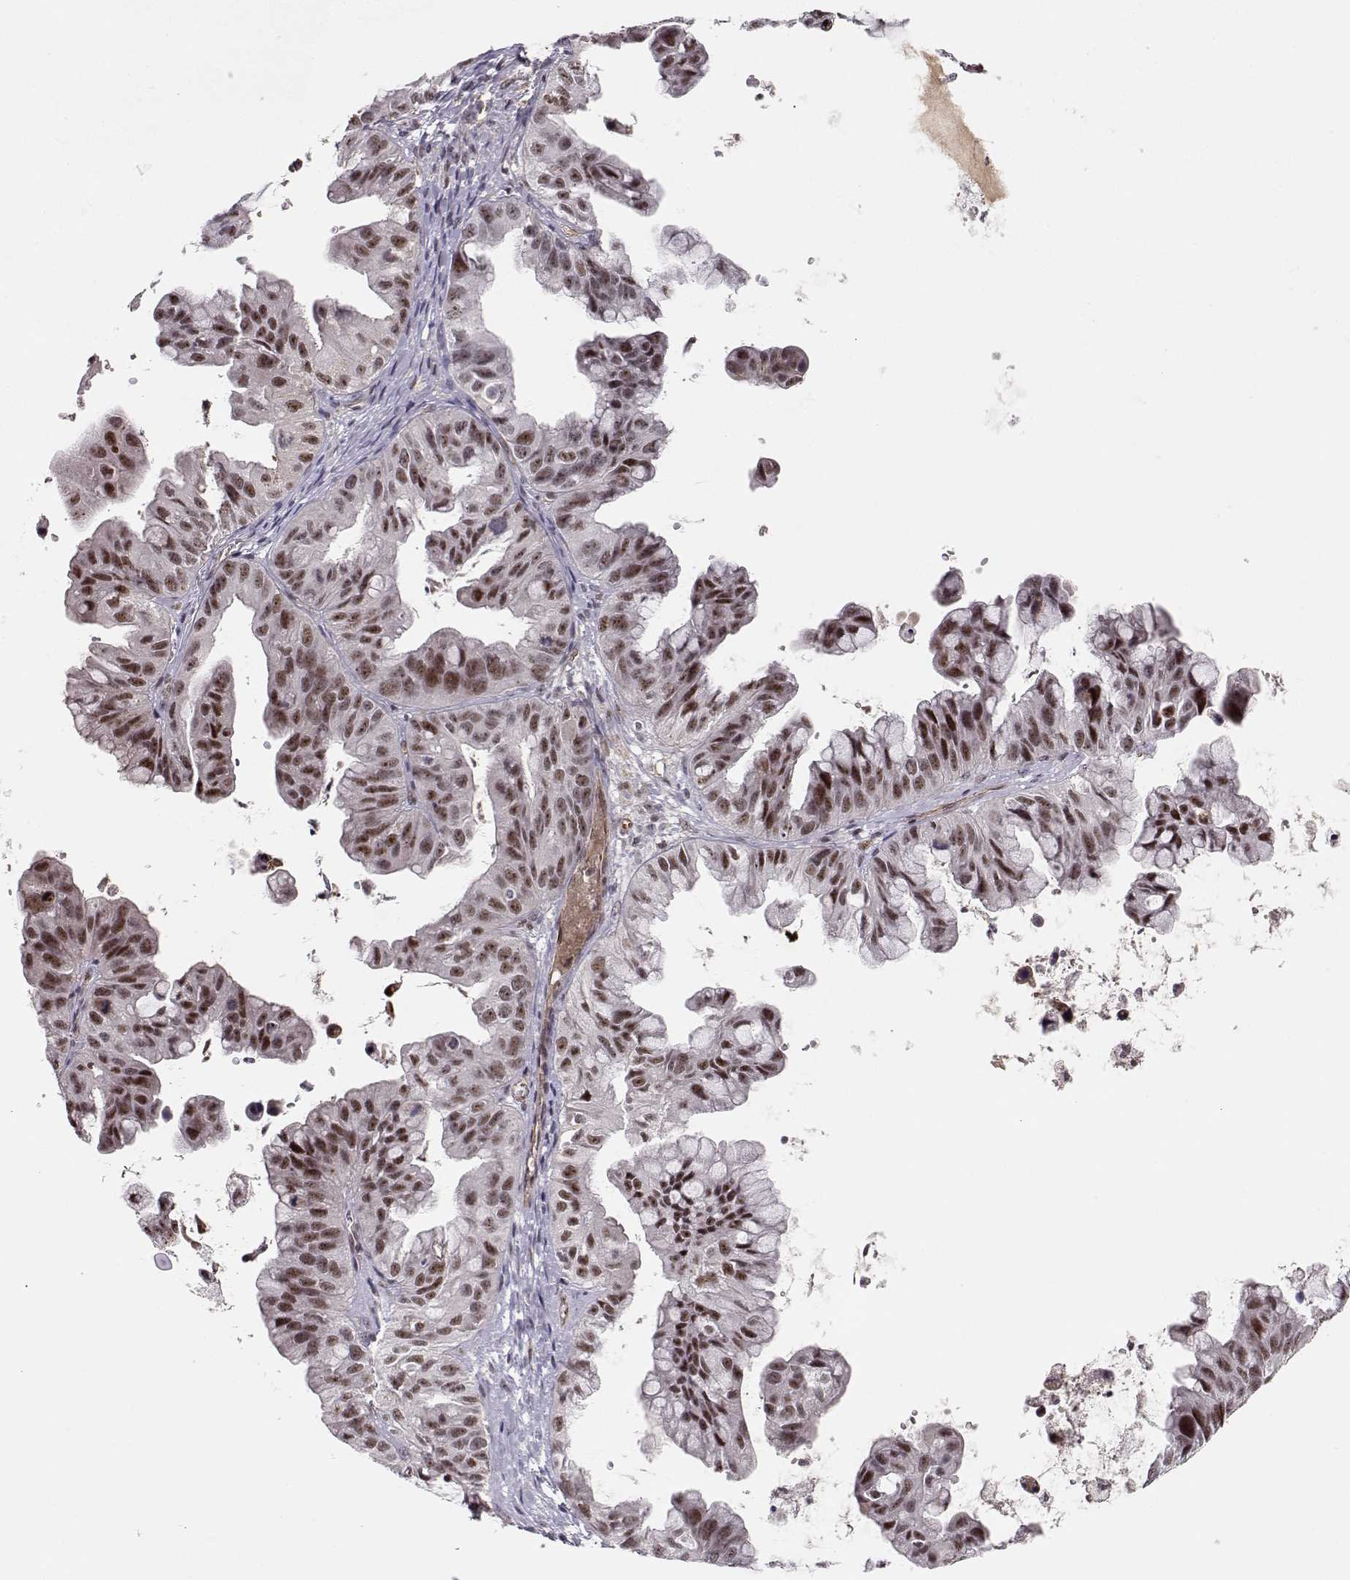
{"staining": {"intensity": "strong", "quantity": ">75%", "location": "nuclear"}, "tissue": "ovarian cancer", "cell_type": "Tumor cells", "image_type": "cancer", "snomed": [{"axis": "morphology", "description": "Cystadenocarcinoma, mucinous, NOS"}, {"axis": "topography", "description": "Ovary"}], "caption": "Ovarian cancer was stained to show a protein in brown. There is high levels of strong nuclear expression in about >75% of tumor cells.", "gene": "CIR1", "patient": {"sex": "female", "age": 76}}